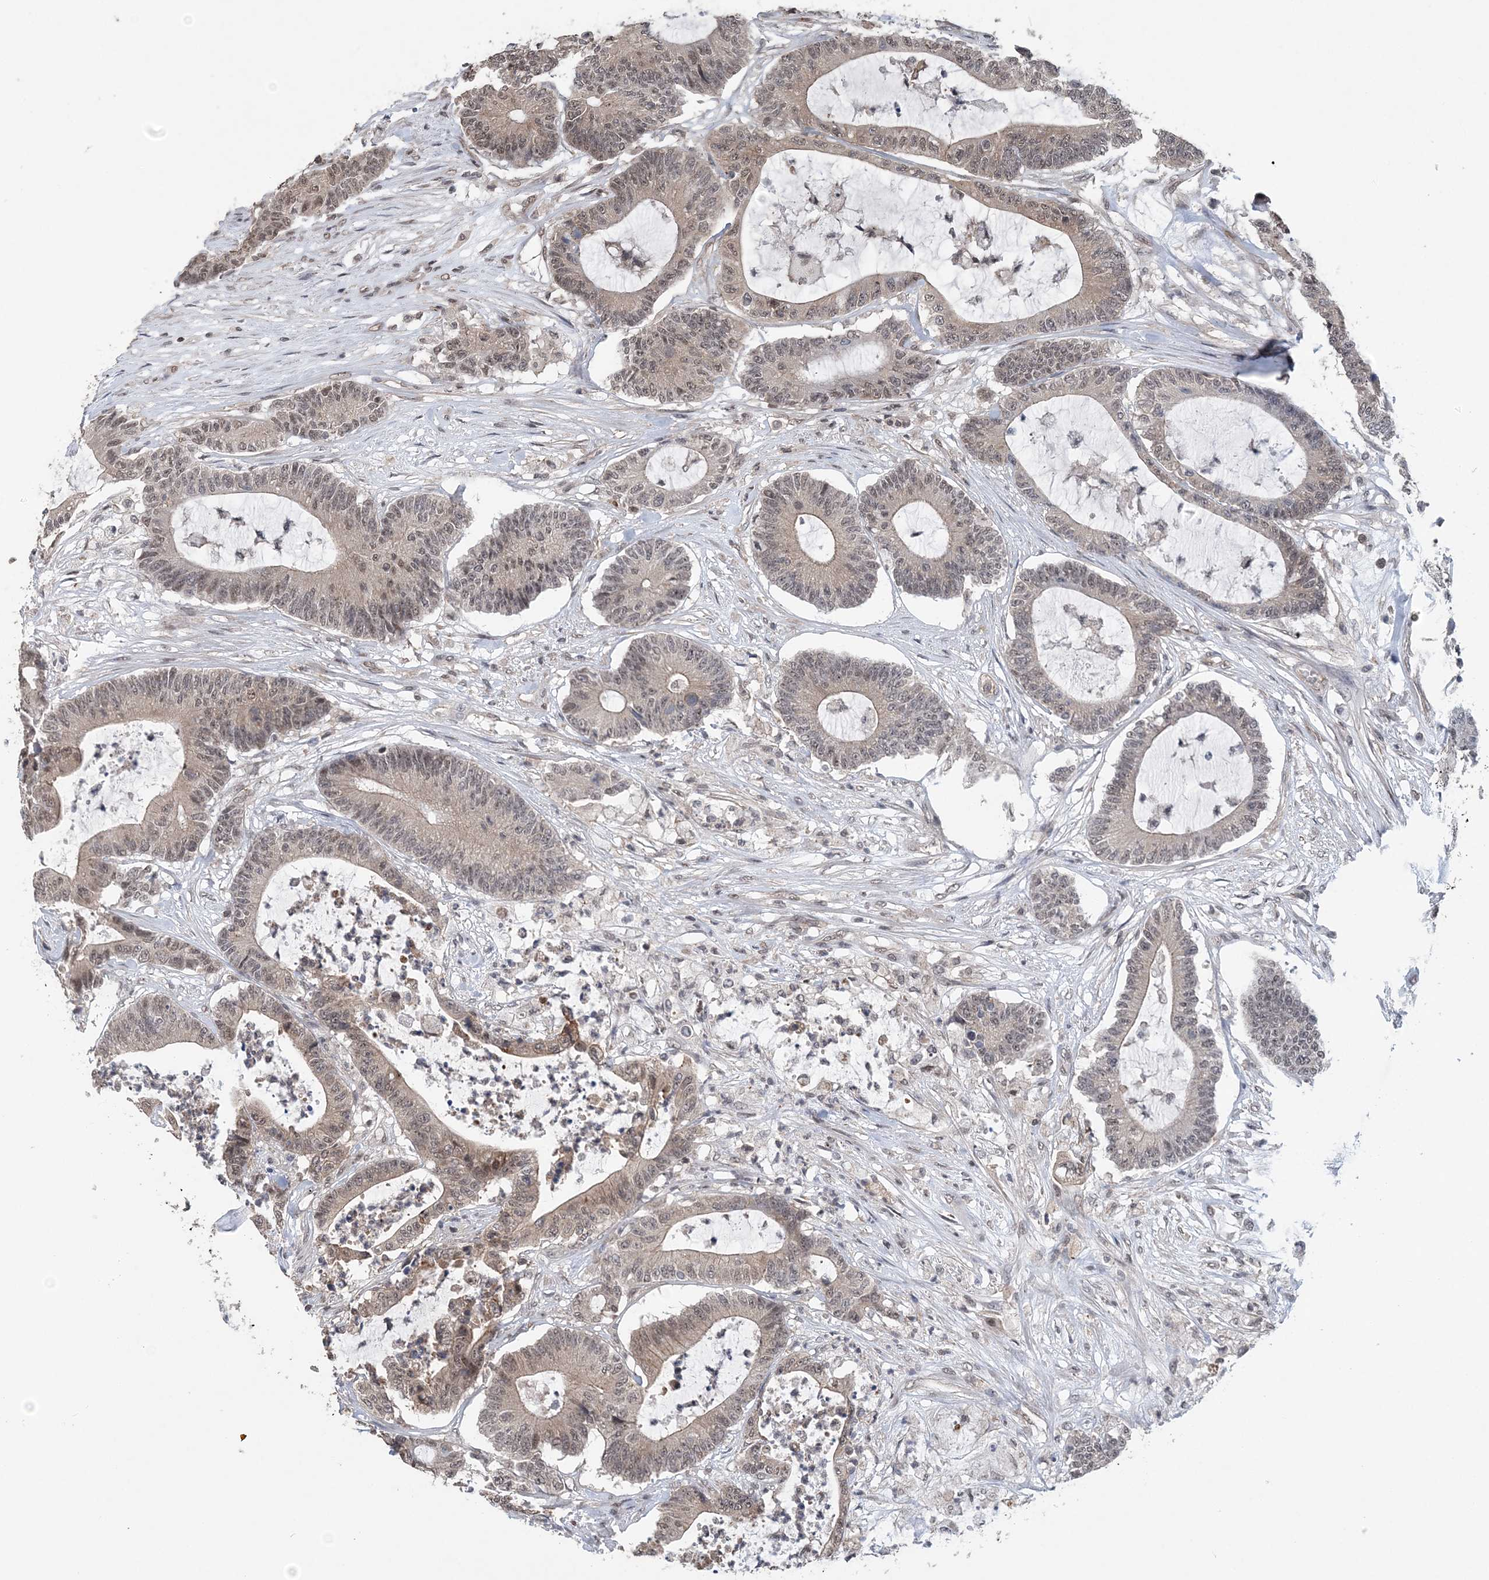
{"staining": {"intensity": "weak", "quantity": ">75%", "location": "nuclear"}, "tissue": "colorectal cancer", "cell_type": "Tumor cells", "image_type": "cancer", "snomed": [{"axis": "morphology", "description": "Adenocarcinoma, NOS"}, {"axis": "topography", "description": "Colon"}], "caption": "A brown stain labels weak nuclear expression of a protein in adenocarcinoma (colorectal) tumor cells.", "gene": "CCDC152", "patient": {"sex": "female", "age": 84}}